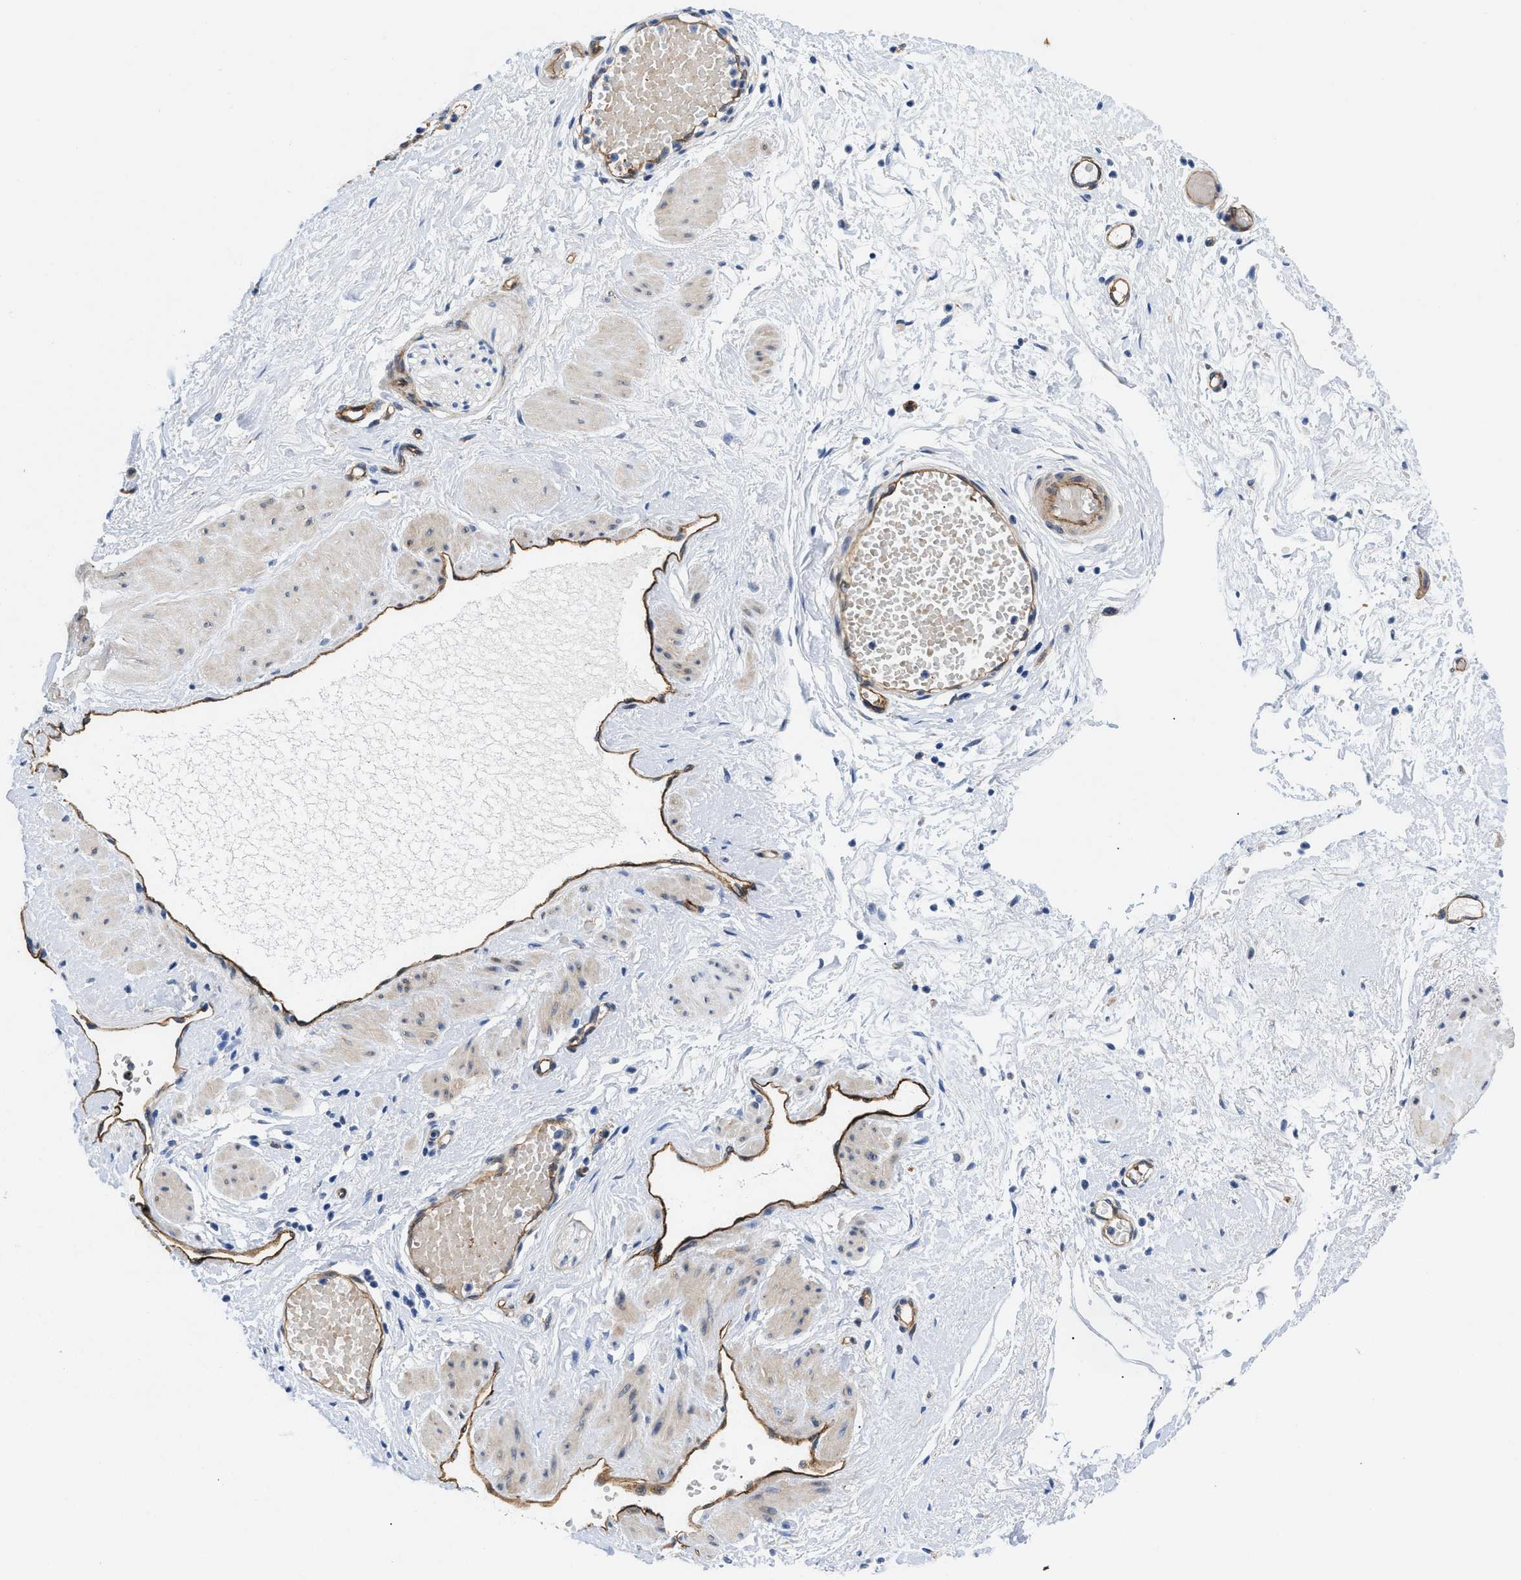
{"staining": {"intensity": "negative", "quantity": "none", "location": "none"}, "tissue": "adipose tissue", "cell_type": "Adipocytes", "image_type": "normal", "snomed": [{"axis": "morphology", "description": "Normal tissue, NOS"}, {"axis": "topography", "description": "Soft tissue"}, {"axis": "topography", "description": "Vascular tissue"}], "caption": "Adipocytes show no significant positivity in benign adipose tissue.", "gene": "RAPH1", "patient": {"sex": "female", "age": 35}}